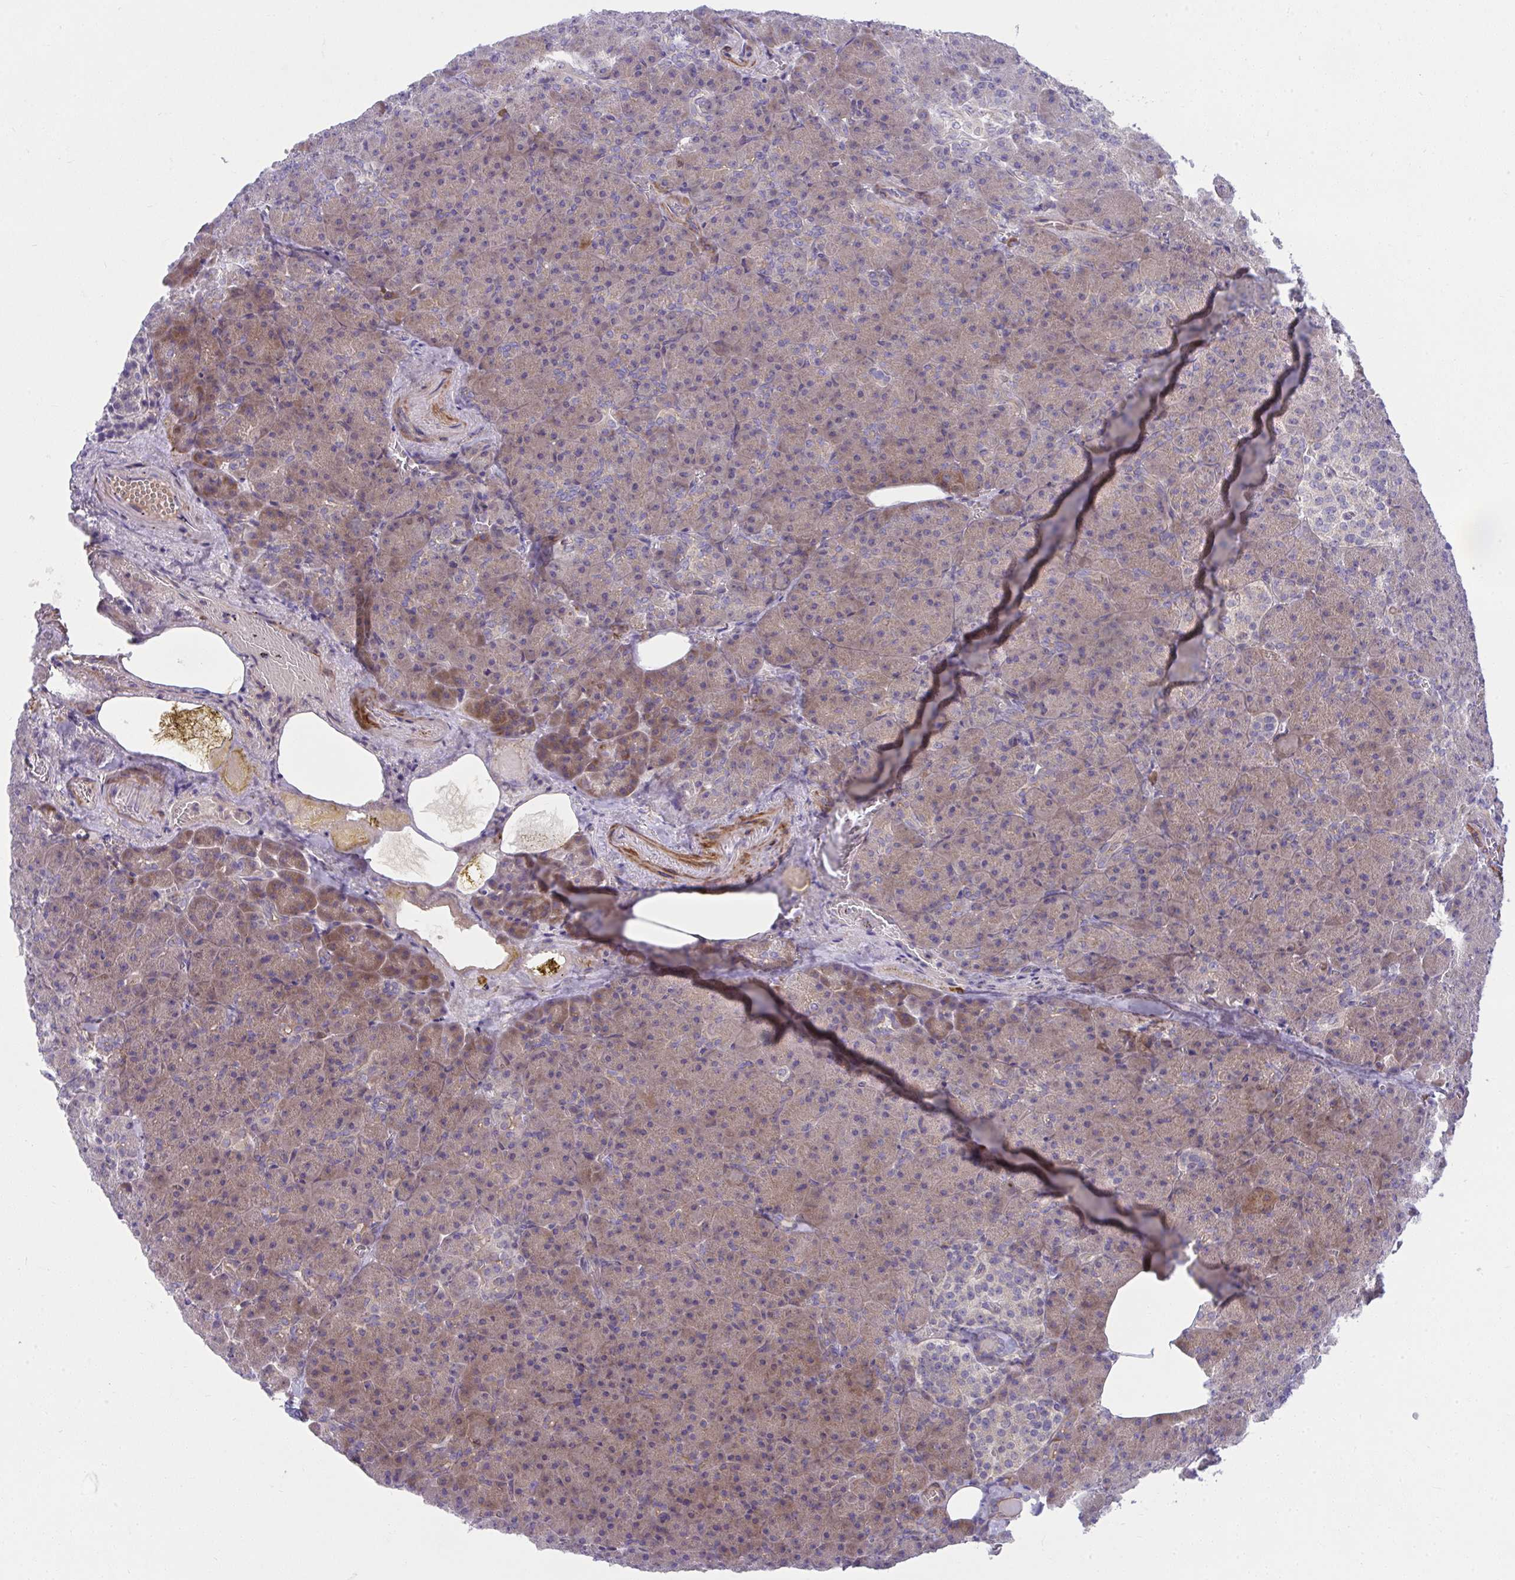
{"staining": {"intensity": "moderate", "quantity": "25%-75%", "location": "cytoplasmic/membranous"}, "tissue": "pancreas", "cell_type": "Exocrine glandular cells", "image_type": "normal", "snomed": [{"axis": "morphology", "description": "Normal tissue, NOS"}, {"axis": "topography", "description": "Pancreas"}], "caption": "Immunohistochemistry (IHC) image of unremarkable pancreas: human pancreas stained using IHC displays medium levels of moderate protein expression localized specifically in the cytoplasmic/membranous of exocrine glandular cells, appearing as a cytoplasmic/membranous brown color.", "gene": "PIGZ", "patient": {"sex": "female", "age": 74}}